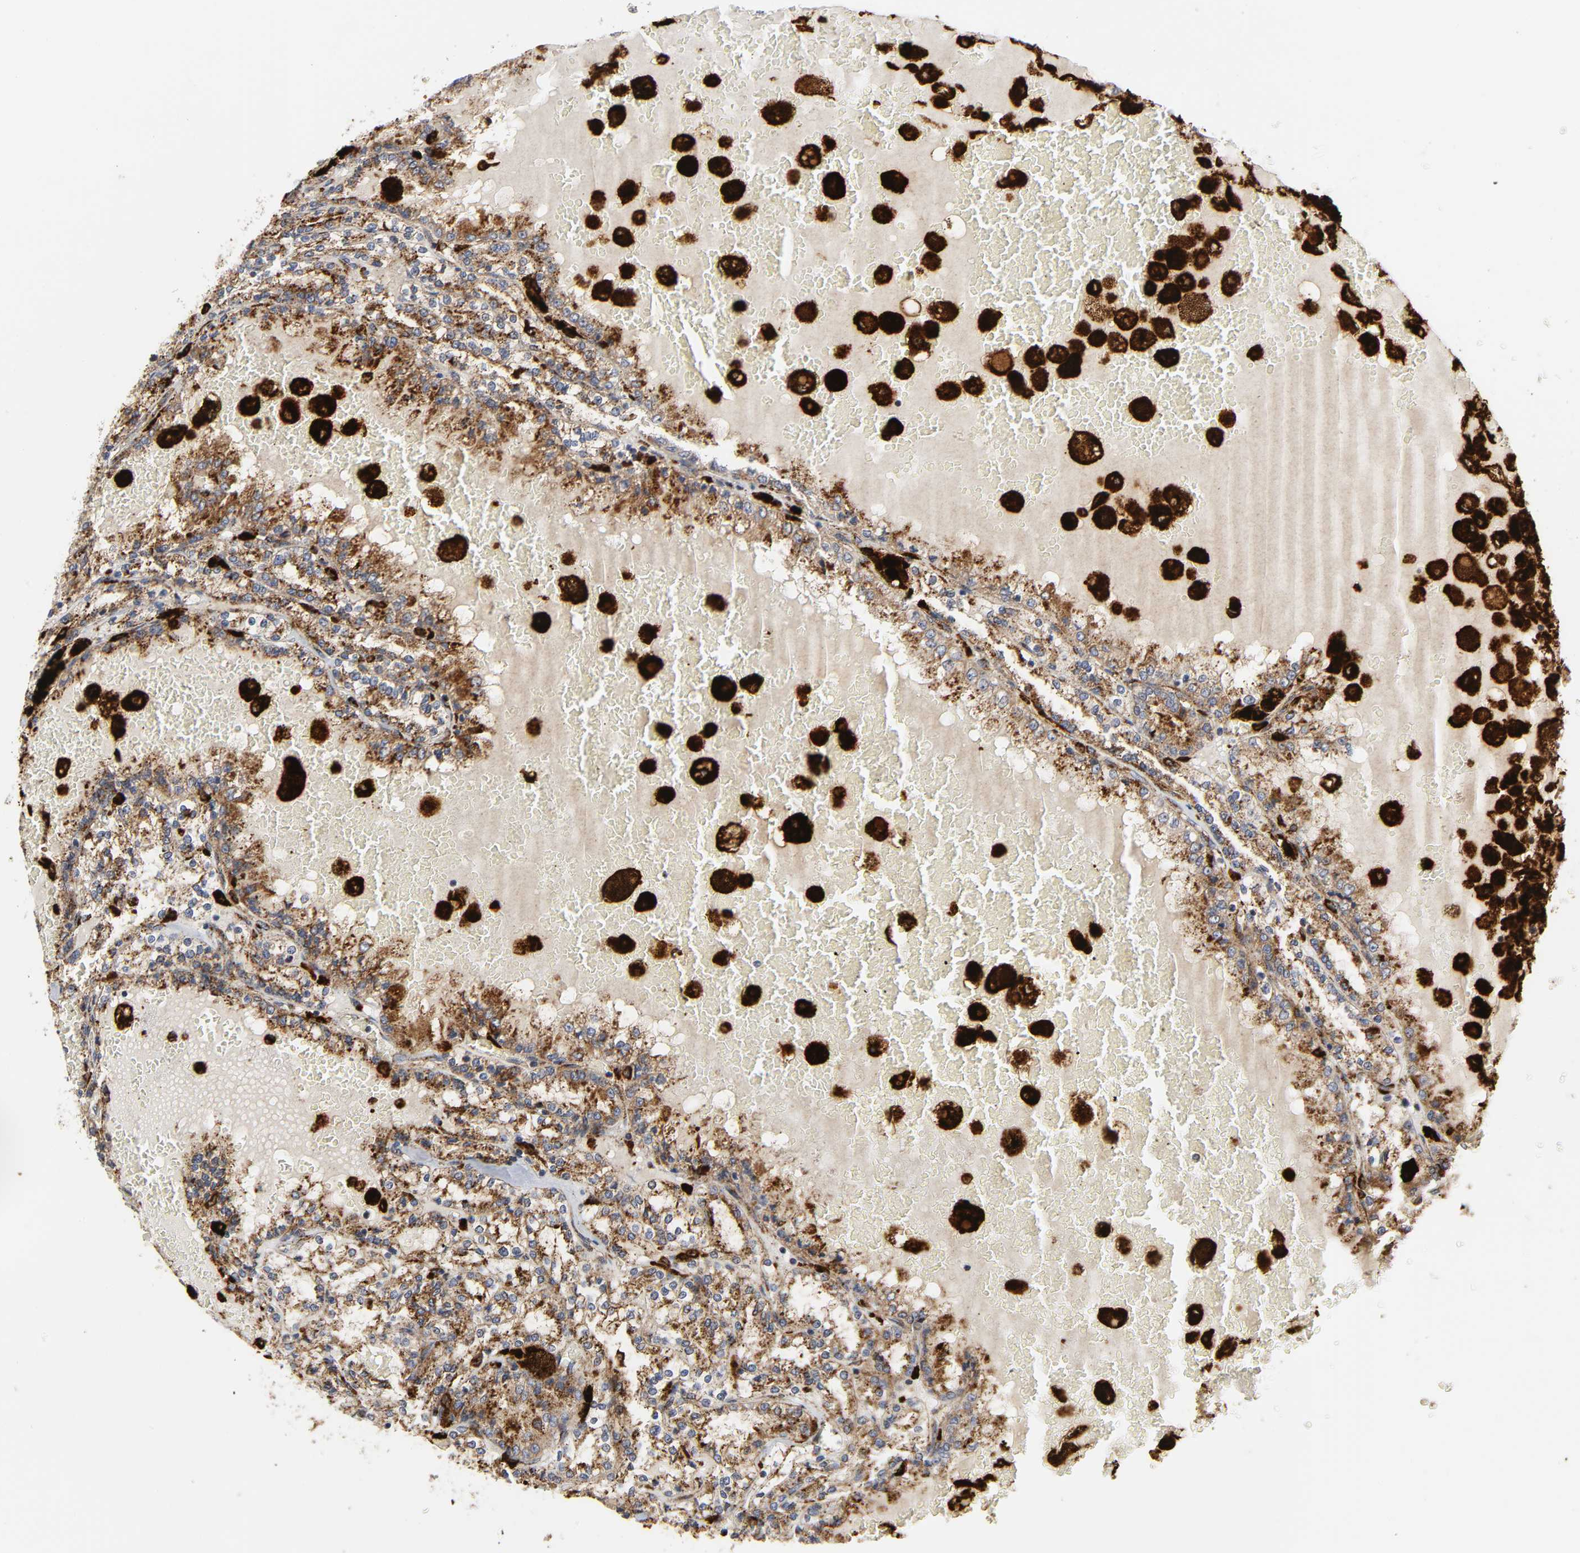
{"staining": {"intensity": "moderate", "quantity": "25%-75%", "location": "cytoplasmic/membranous"}, "tissue": "renal cancer", "cell_type": "Tumor cells", "image_type": "cancer", "snomed": [{"axis": "morphology", "description": "Adenocarcinoma, NOS"}, {"axis": "topography", "description": "Kidney"}], "caption": "This is an image of immunohistochemistry (IHC) staining of adenocarcinoma (renal), which shows moderate positivity in the cytoplasmic/membranous of tumor cells.", "gene": "PSAP", "patient": {"sex": "female", "age": 56}}